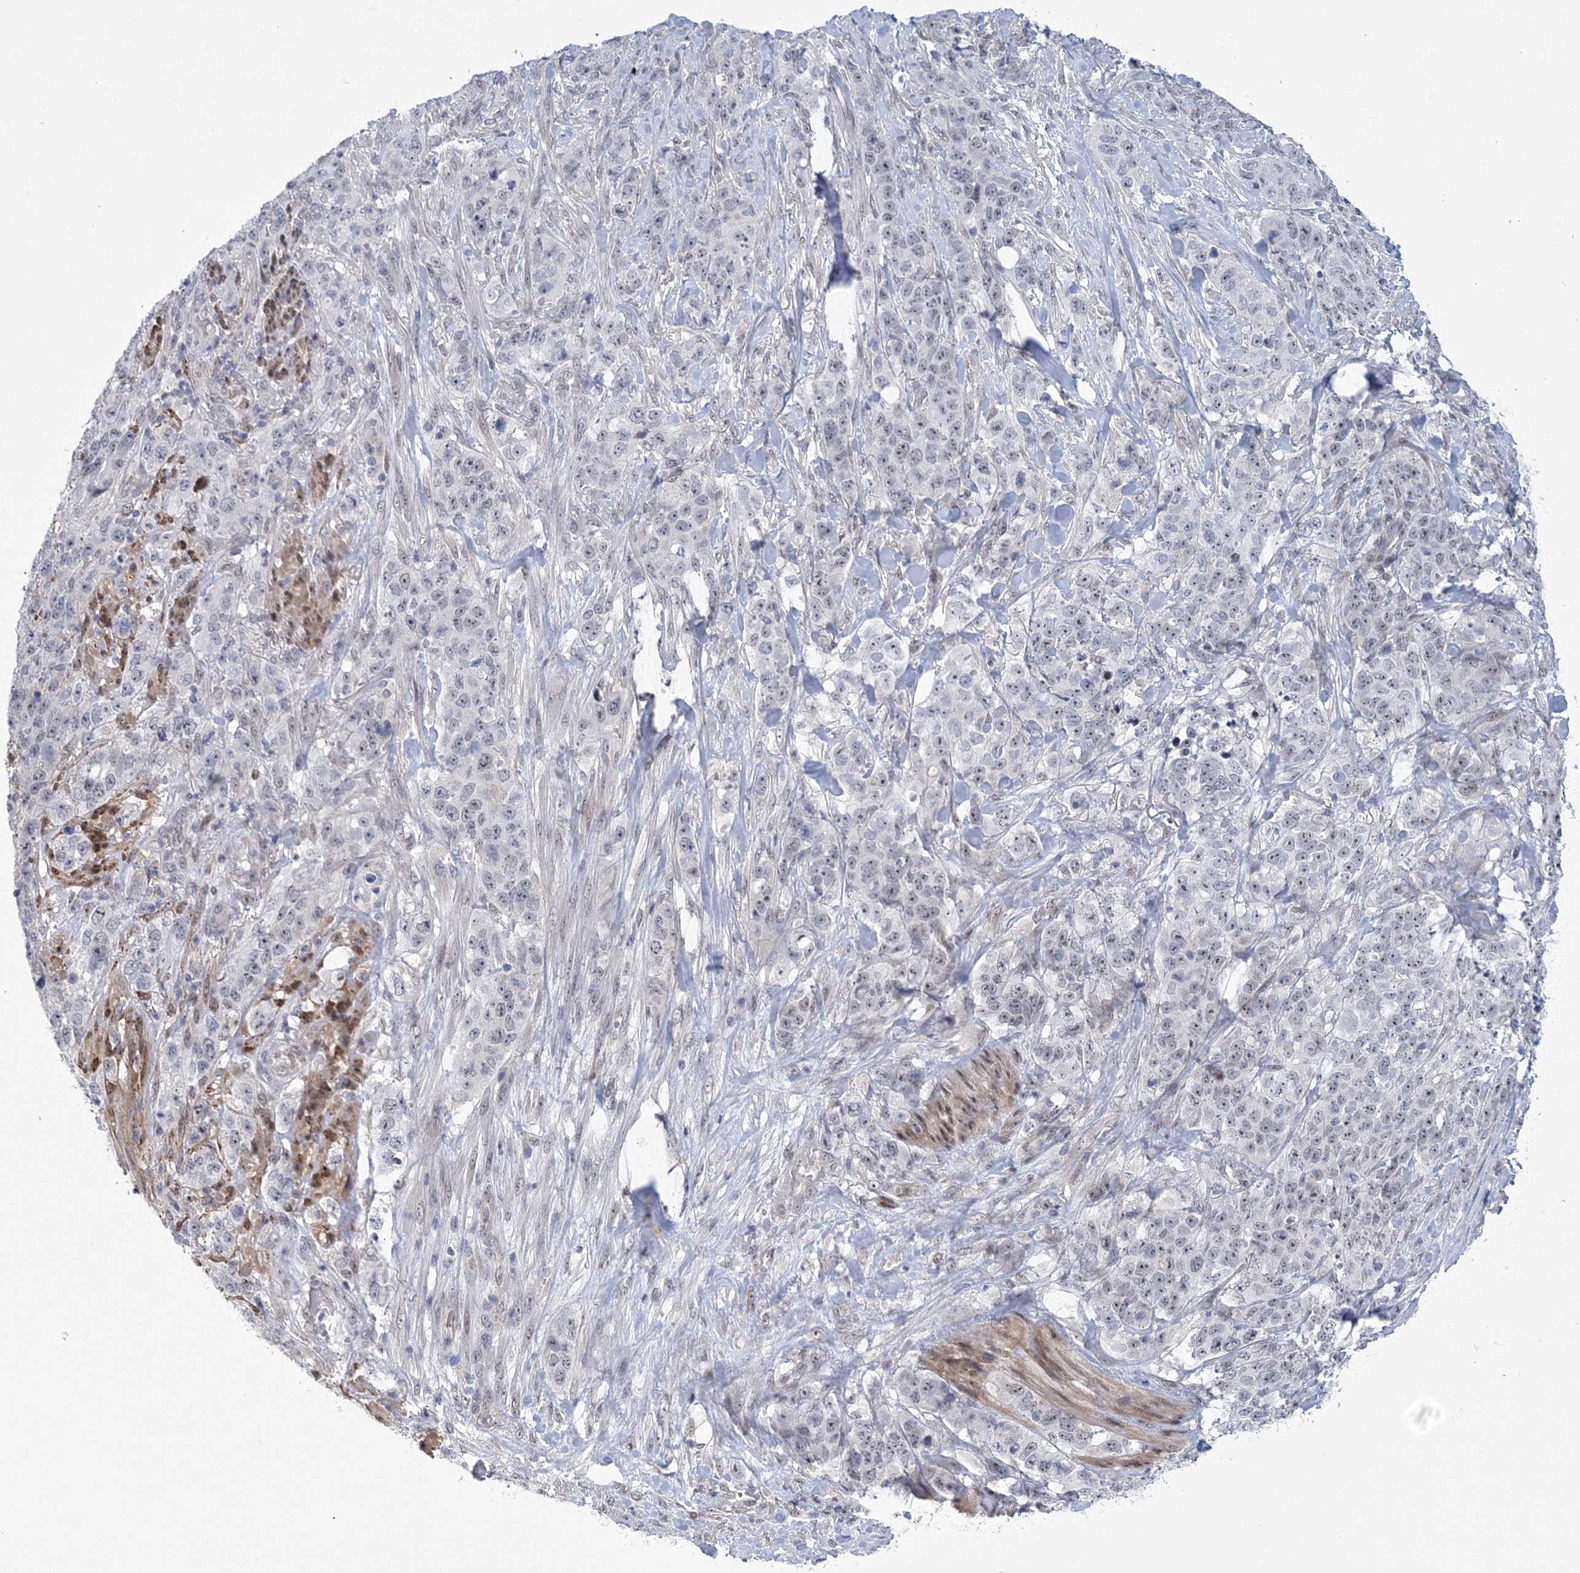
{"staining": {"intensity": "negative", "quantity": "none", "location": "none"}, "tissue": "stomach cancer", "cell_type": "Tumor cells", "image_type": "cancer", "snomed": [{"axis": "morphology", "description": "Adenocarcinoma, NOS"}, {"axis": "topography", "description": "Stomach"}], "caption": "DAB (3,3'-diaminobenzidine) immunohistochemical staining of stomach cancer (adenocarcinoma) exhibits no significant staining in tumor cells. (Brightfield microscopy of DAB (3,3'-diaminobenzidine) immunohistochemistry (IHC) at high magnification).", "gene": "HOMEZ", "patient": {"sex": "male", "age": 48}}